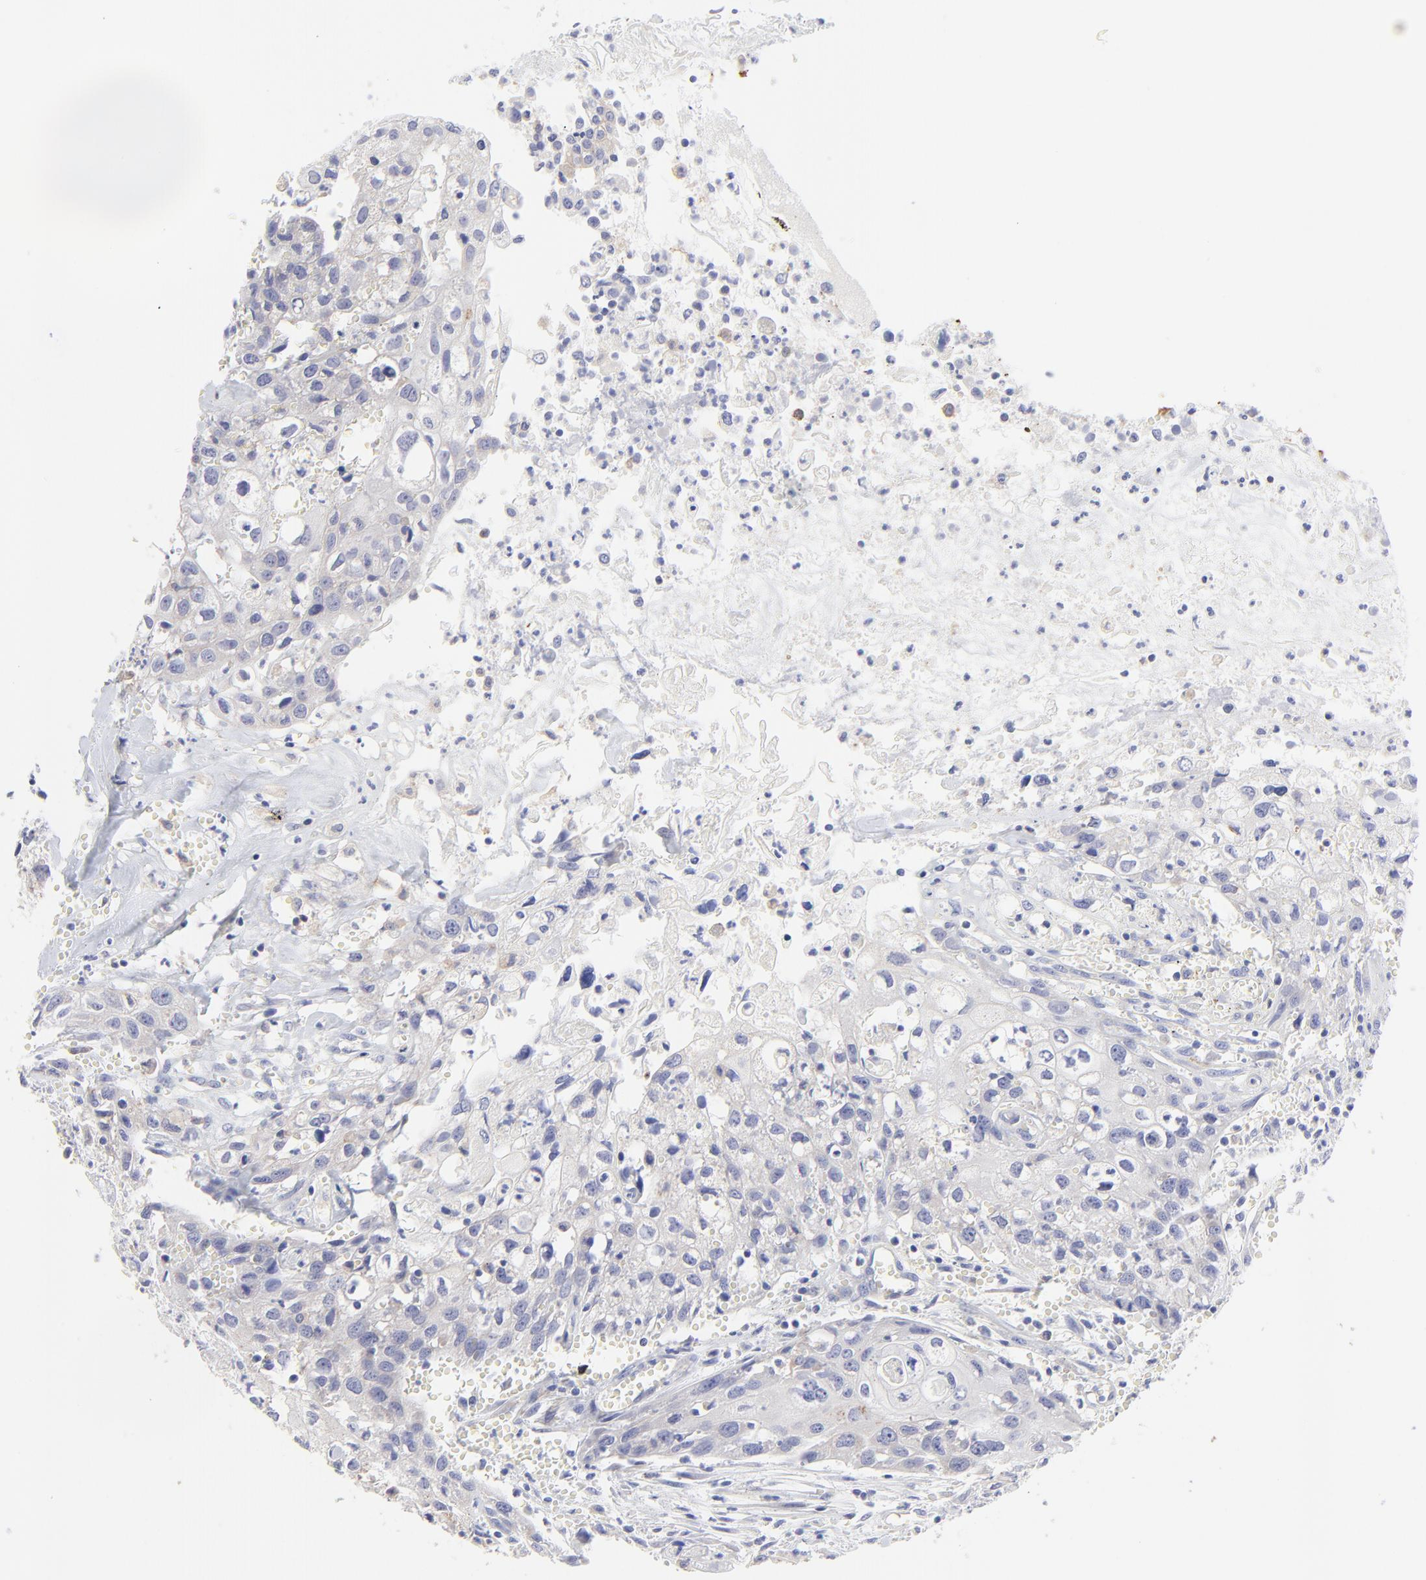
{"staining": {"intensity": "moderate", "quantity": "<25%", "location": "cytoplasmic/membranous"}, "tissue": "urothelial cancer", "cell_type": "Tumor cells", "image_type": "cancer", "snomed": [{"axis": "morphology", "description": "Urothelial carcinoma, High grade"}, {"axis": "topography", "description": "Urinary bladder"}], "caption": "Human urothelial cancer stained for a protein (brown) demonstrates moderate cytoplasmic/membranous positive expression in about <25% of tumor cells.", "gene": "LHFPL1", "patient": {"sex": "male", "age": 54}}